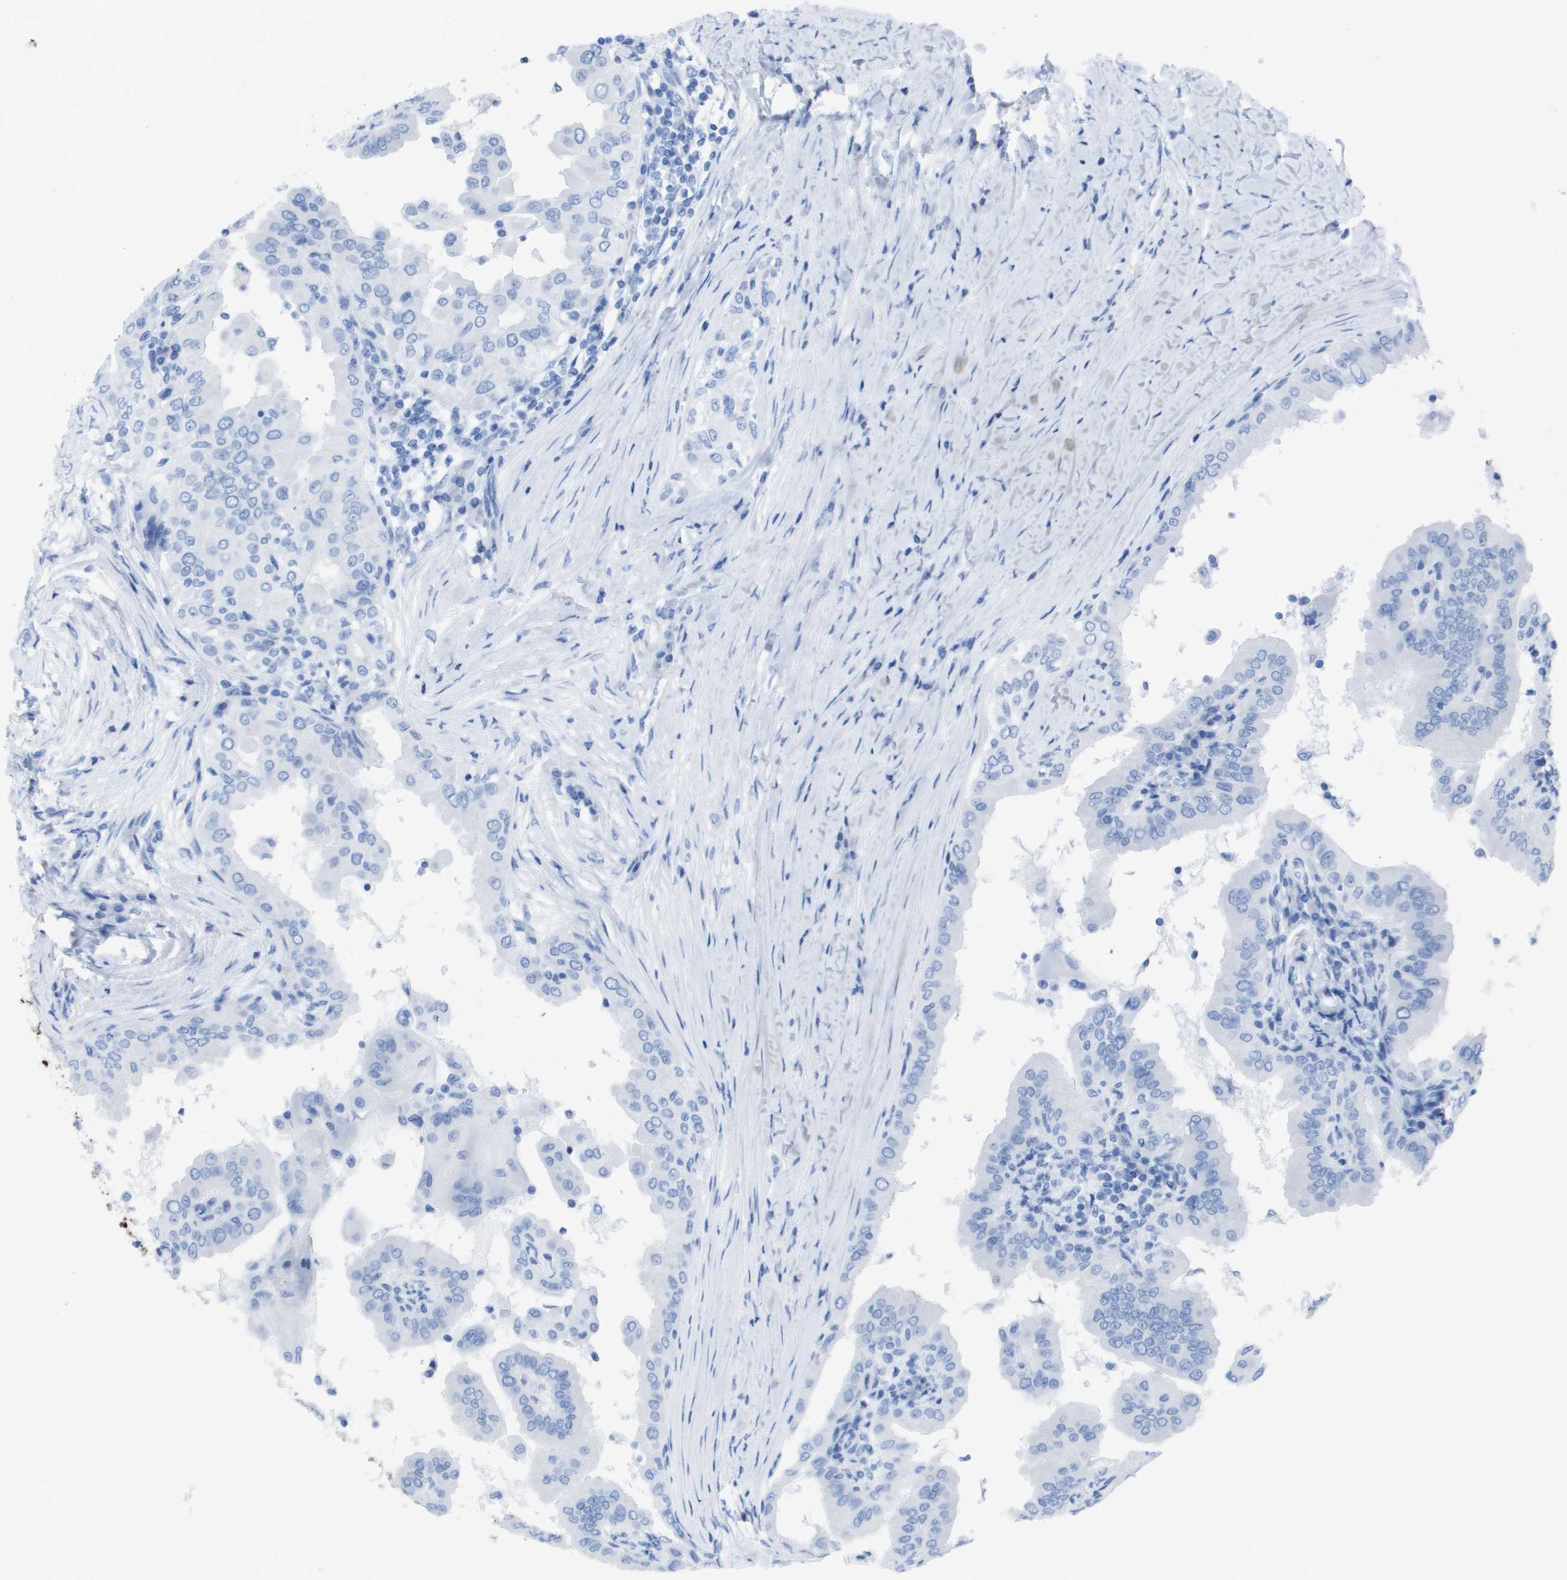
{"staining": {"intensity": "negative", "quantity": "none", "location": "none"}, "tissue": "thyroid cancer", "cell_type": "Tumor cells", "image_type": "cancer", "snomed": [{"axis": "morphology", "description": "Papillary adenocarcinoma, NOS"}, {"axis": "topography", "description": "Thyroid gland"}], "caption": "Tumor cells show no significant protein expression in thyroid cancer (papillary adenocarcinoma).", "gene": "KCNA3", "patient": {"sex": "male", "age": 33}}